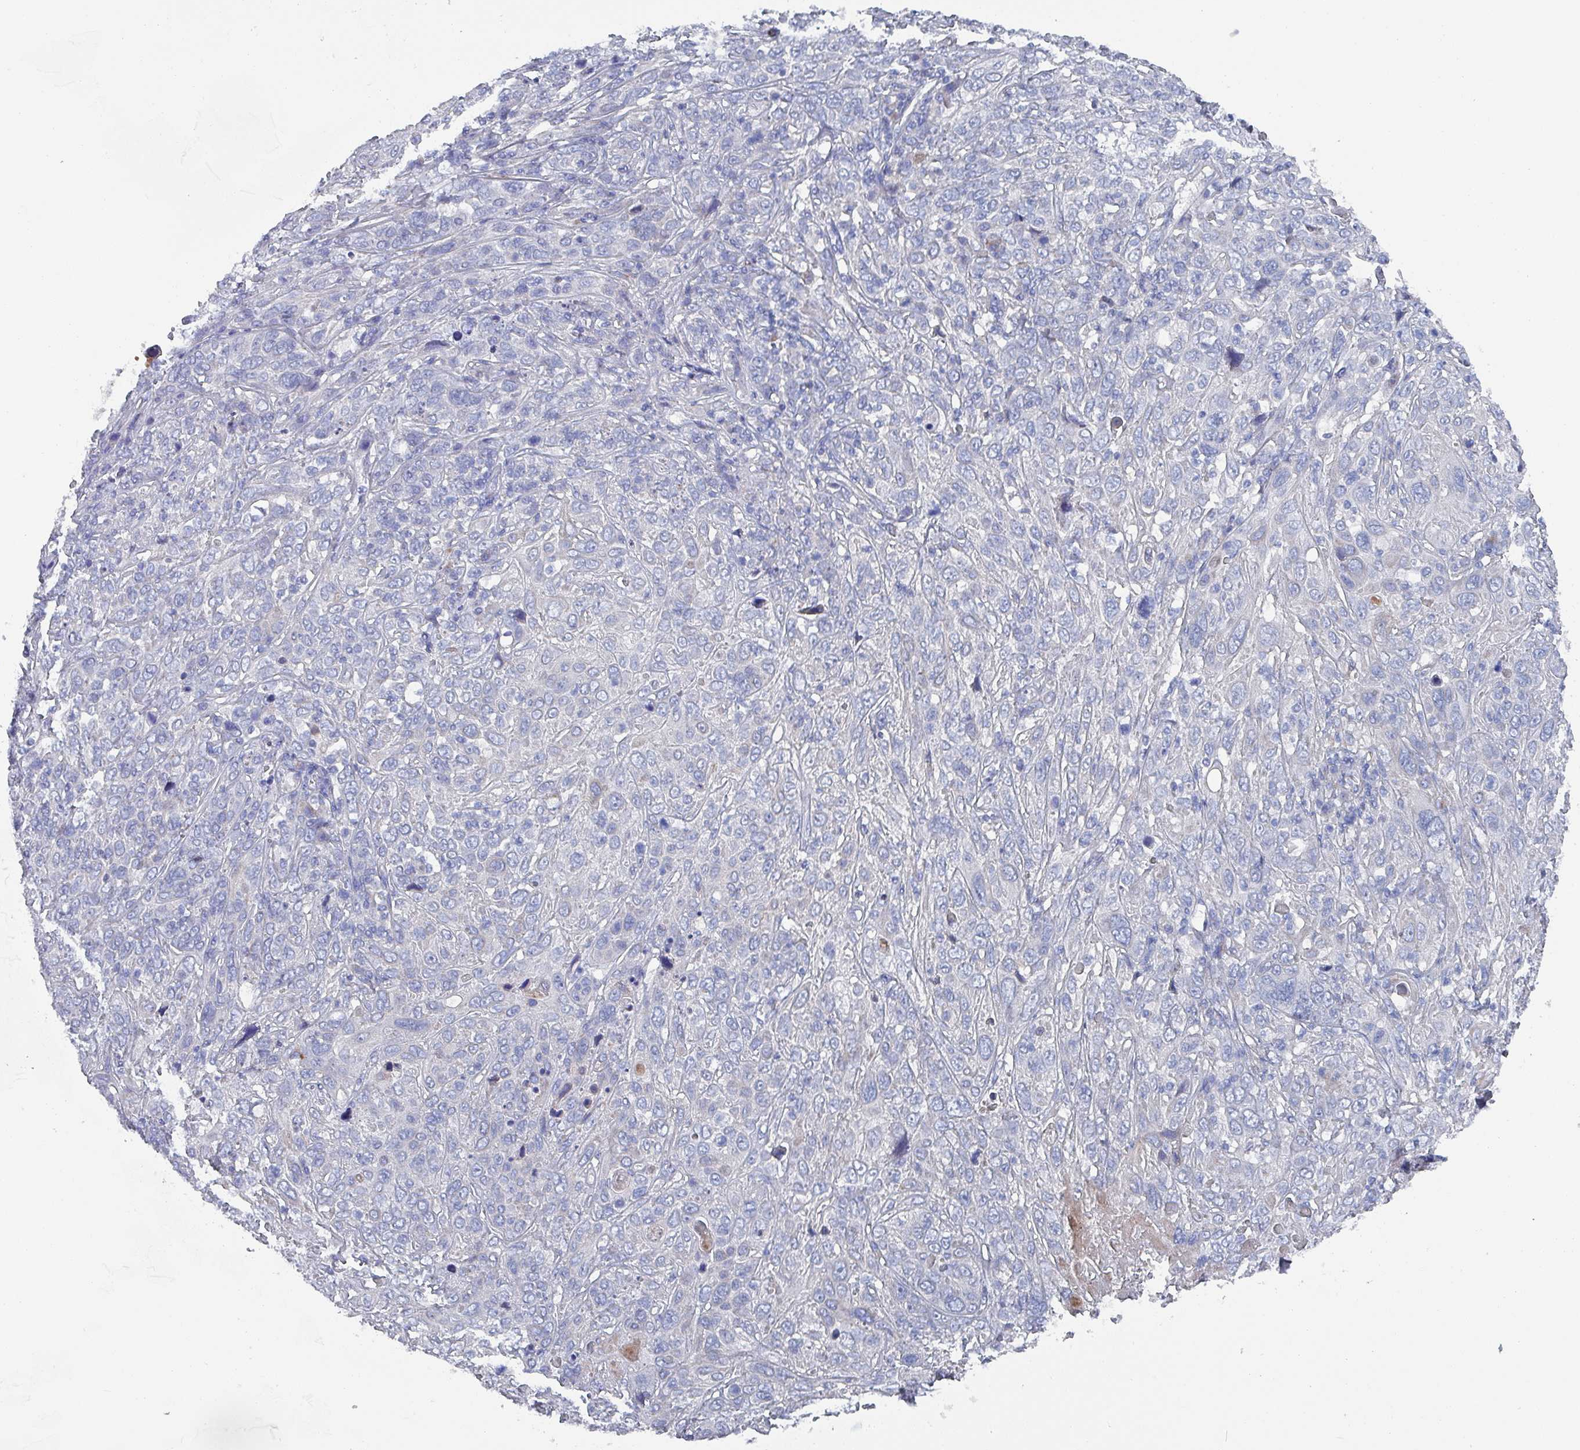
{"staining": {"intensity": "negative", "quantity": "none", "location": "none"}, "tissue": "cervical cancer", "cell_type": "Tumor cells", "image_type": "cancer", "snomed": [{"axis": "morphology", "description": "Squamous cell carcinoma, NOS"}, {"axis": "topography", "description": "Cervix"}], "caption": "Immunohistochemistry (IHC) photomicrograph of neoplastic tissue: cervical cancer stained with DAB (3,3'-diaminobenzidine) displays no significant protein positivity in tumor cells.", "gene": "DRD5", "patient": {"sex": "female", "age": 46}}